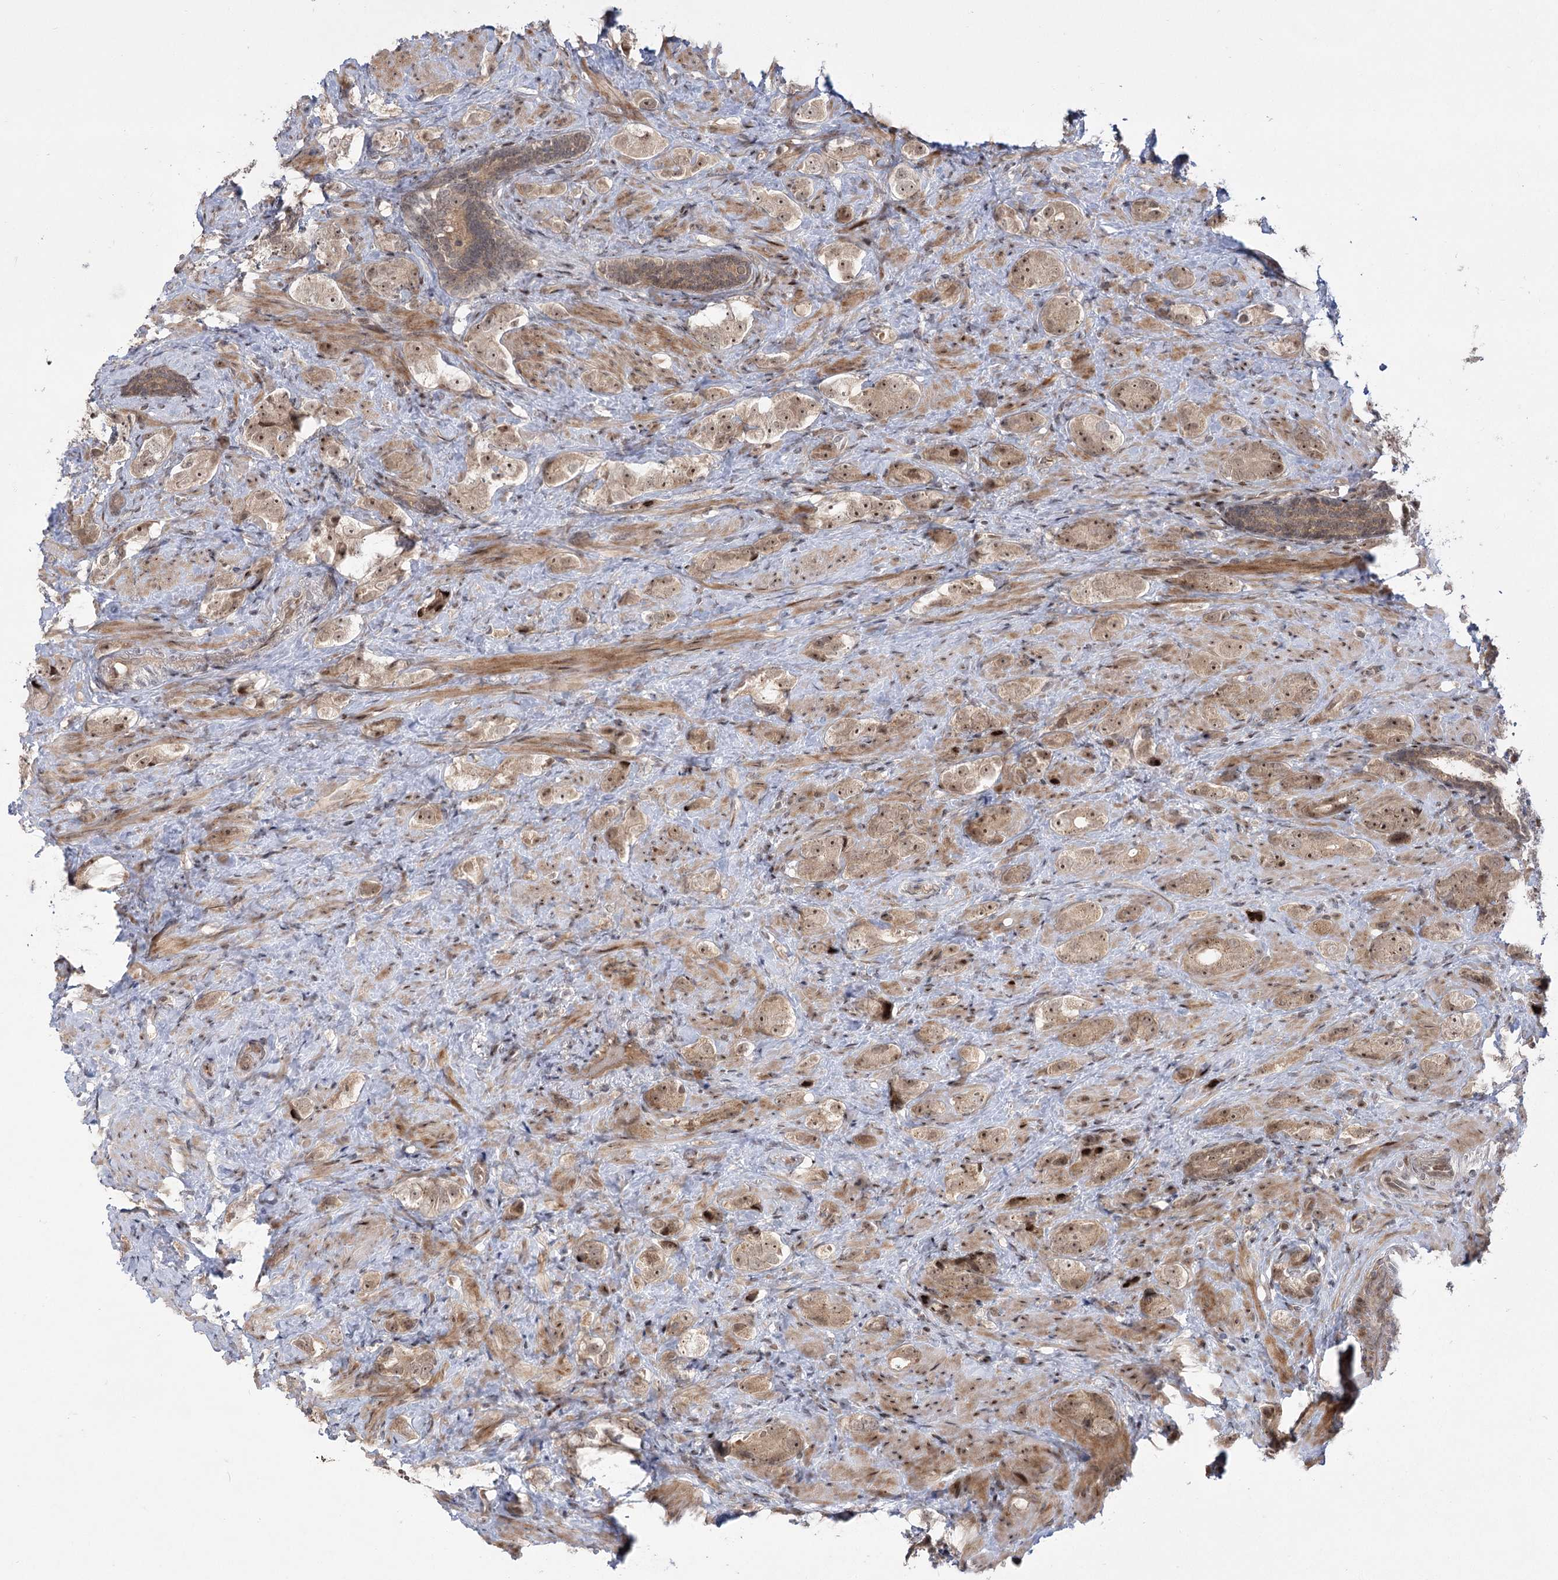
{"staining": {"intensity": "moderate", "quantity": ">75%", "location": "cytoplasmic/membranous,nuclear"}, "tissue": "prostate cancer", "cell_type": "Tumor cells", "image_type": "cancer", "snomed": [{"axis": "morphology", "description": "Adenocarcinoma, High grade"}, {"axis": "topography", "description": "Prostate"}], "caption": "Protein analysis of prostate high-grade adenocarcinoma tissue reveals moderate cytoplasmic/membranous and nuclear expression in about >75% of tumor cells. (brown staining indicates protein expression, while blue staining denotes nuclei).", "gene": "HELQ", "patient": {"sex": "male", "age": 63}}